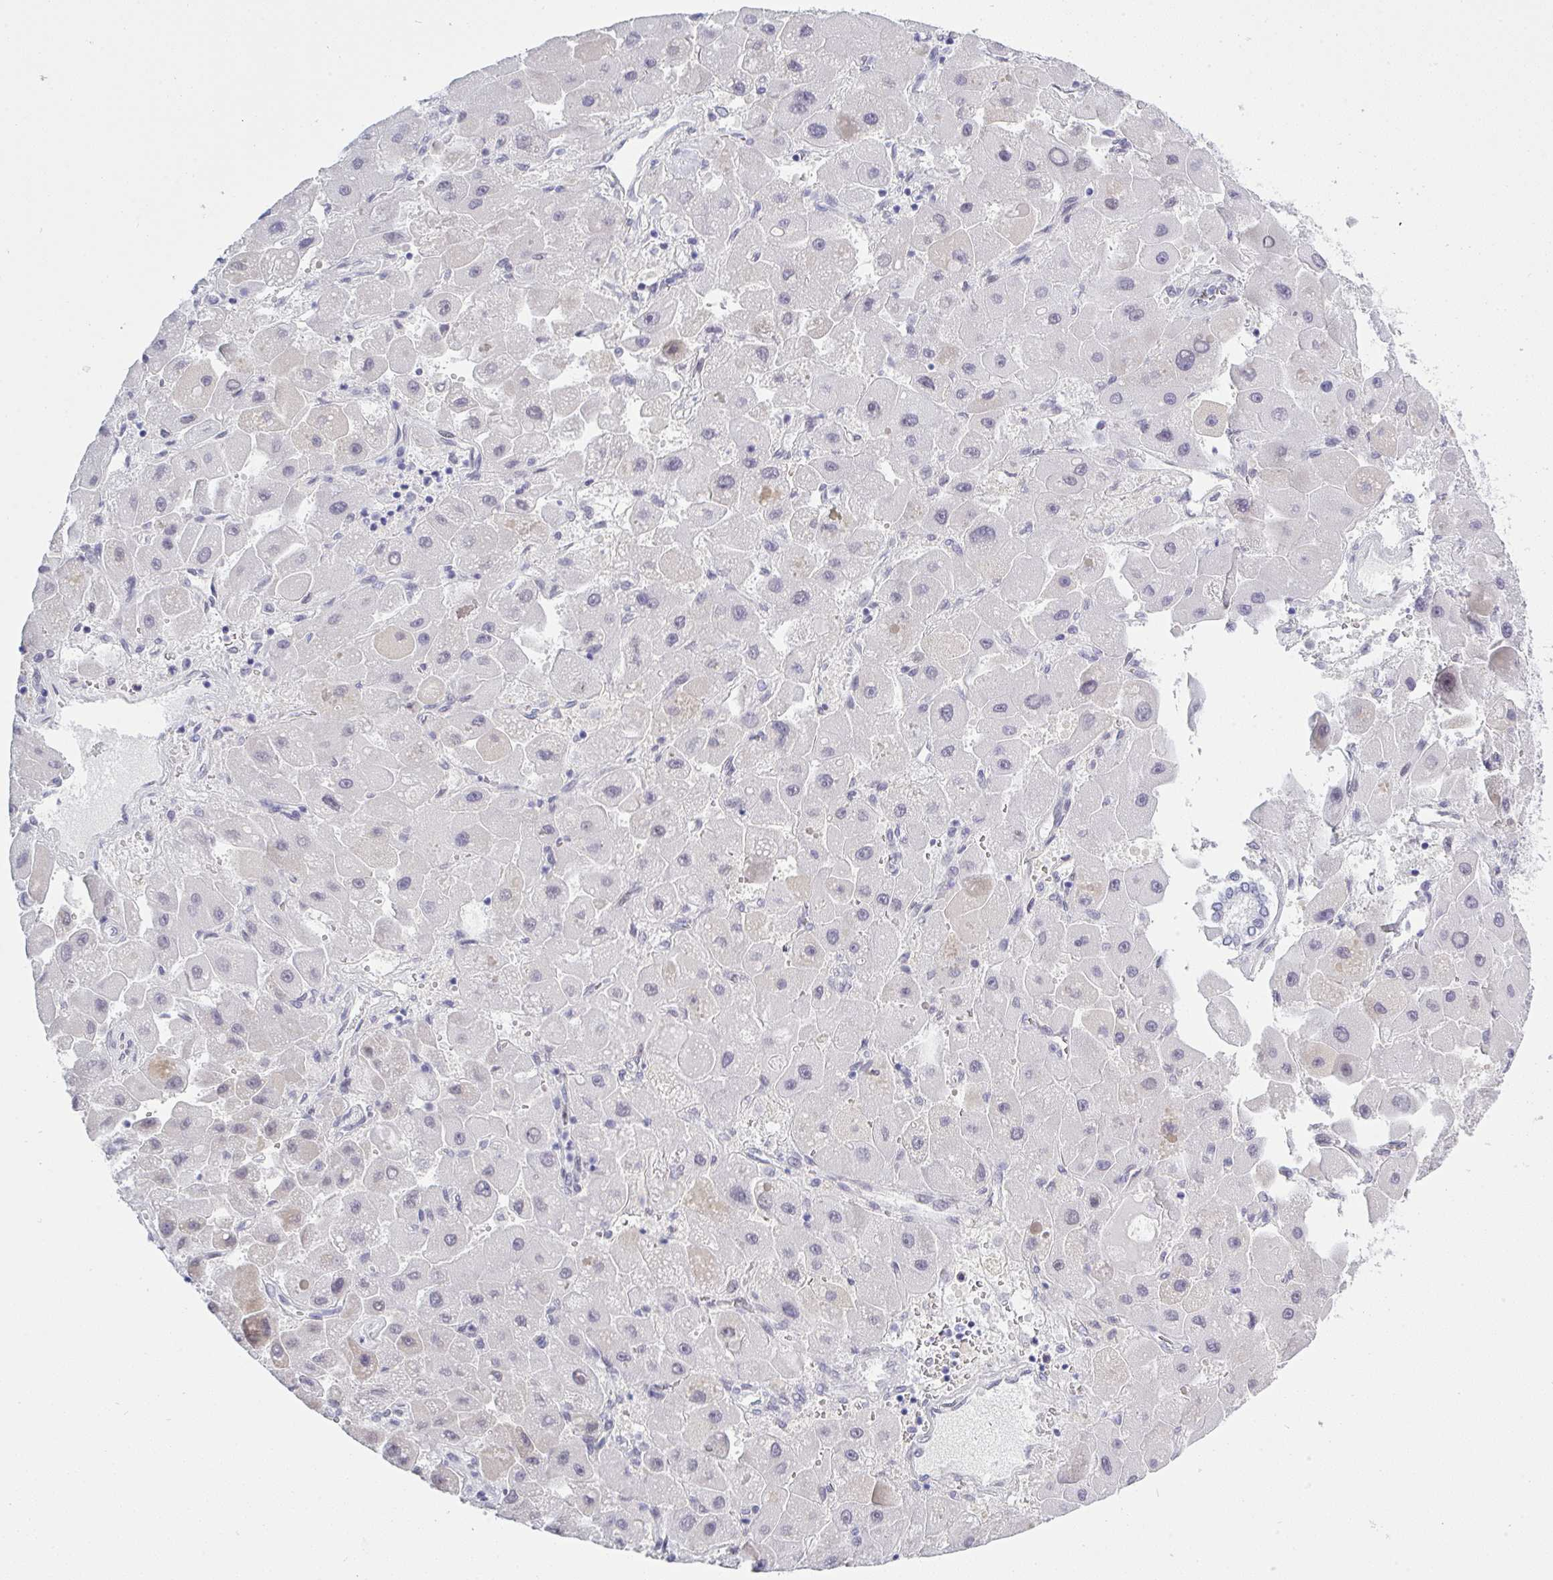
{"staining": {"intensity": "weak", "quantity": "<25%", "location": "nuclear"}, "tissue": "liver cancer", "cell_type": "Tumor cells", "image_type": "cancer", "snomed": [{"axis": "morphology", "description": "Carcinoma, Hepatocellular, NOS"}, {"axis": "topography", "description": "Liver"}], "caption": "IHC micrograph of human liver cancer stained for a protein (brown), which displays no positivity in tumor cells.", "gene": "MFSD4A", "patient": {"sex": "male", "age": 24}}